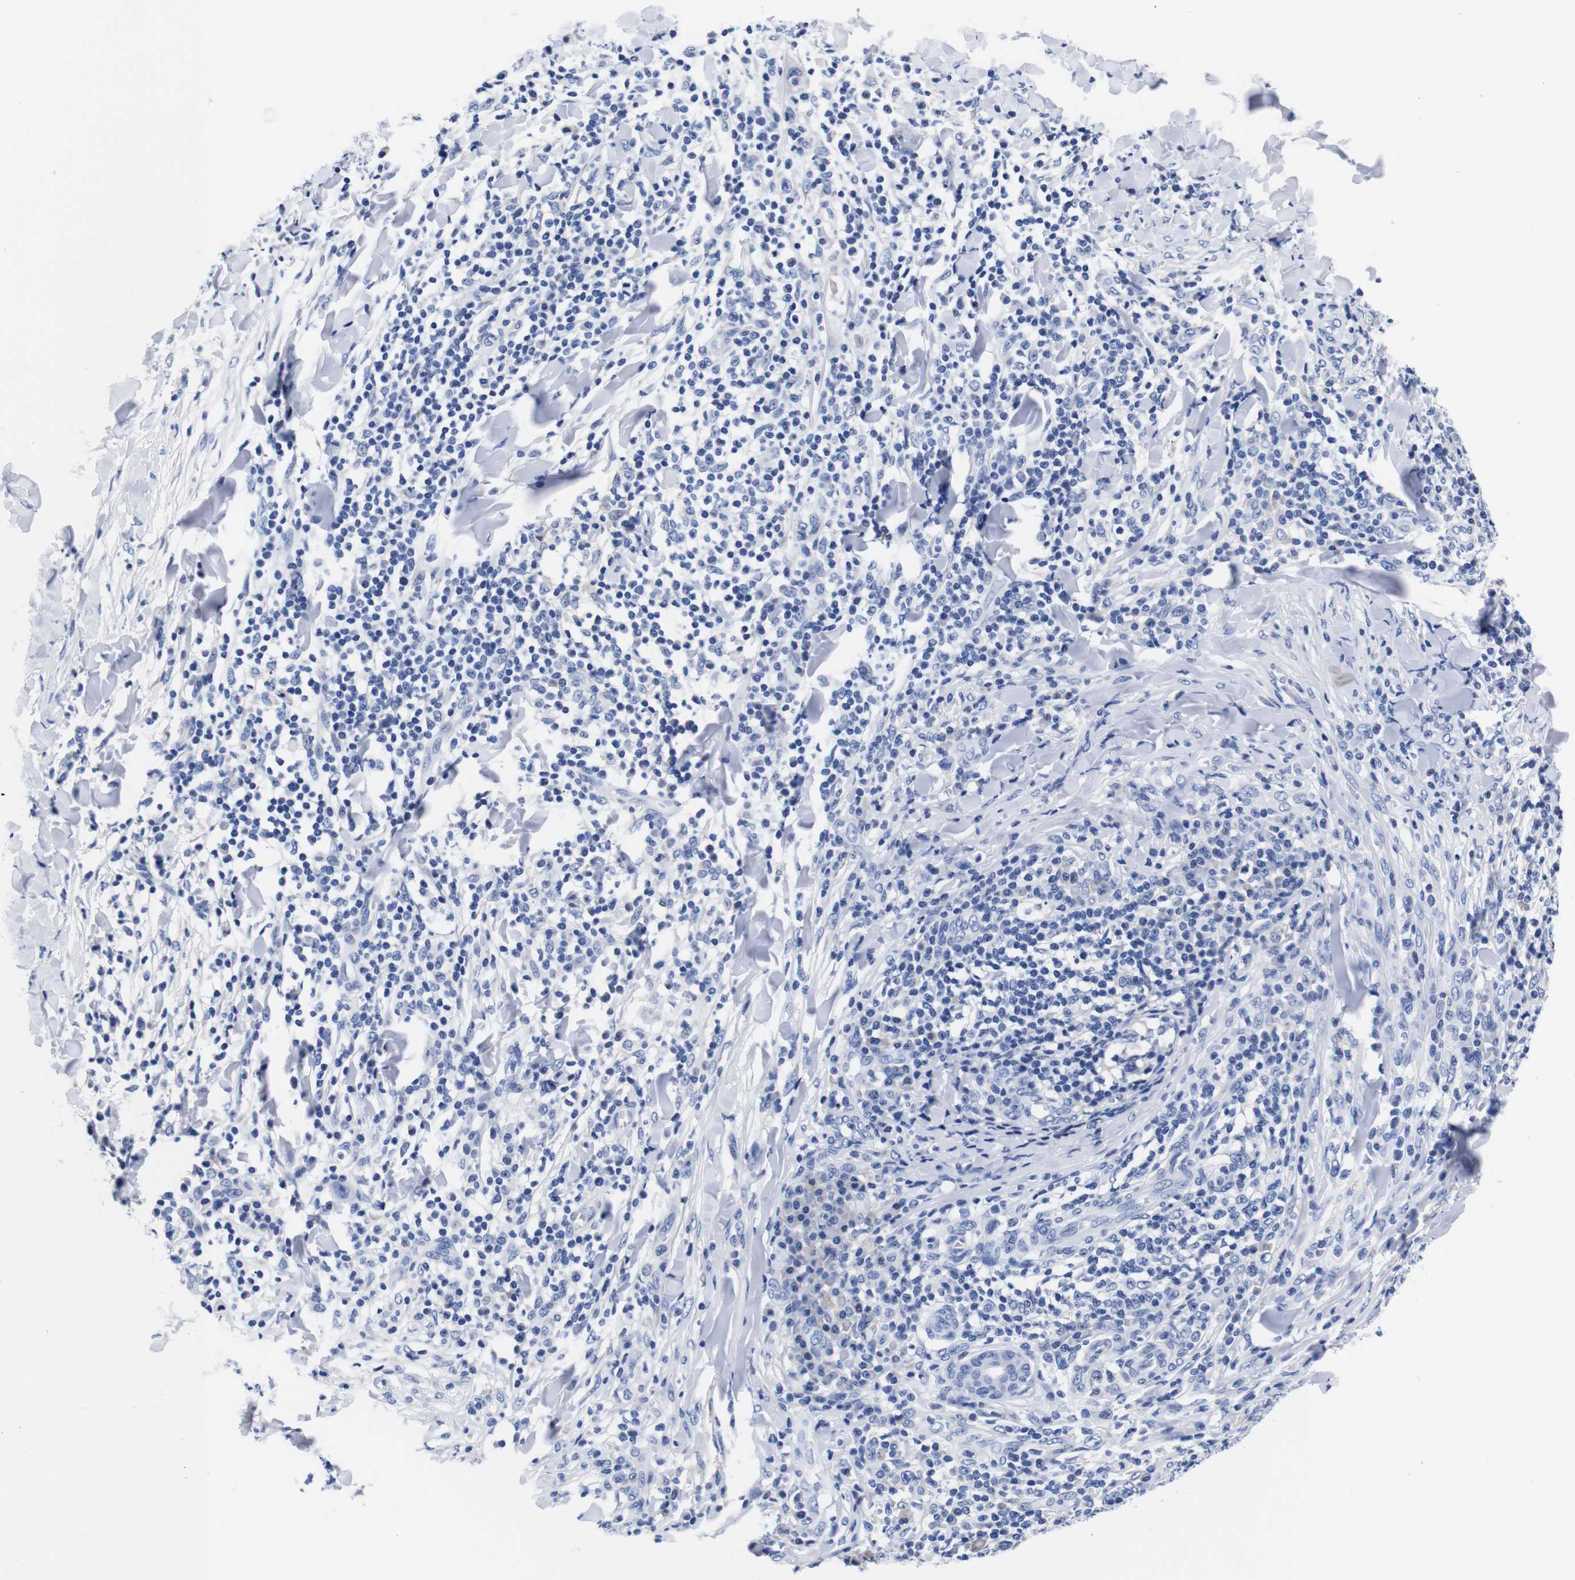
{"staining": {"intensity": "negative", "quantity": "none", "location": "none"}, "tissue": "skin cancer", "cell_type": "Tumor cells", "image_type": "cancer", "snomed": [{"axis": "morphology", "description": "Squamous cell carcinoma, NOS"}, {"axis": "topography", "description": "Skin"}], "caption": "There is no significant expression in tumor cells of skin squamous cell carcinoma.", "gene": "CLEC4G", "patient": {"sex": "male", "age": 24}}